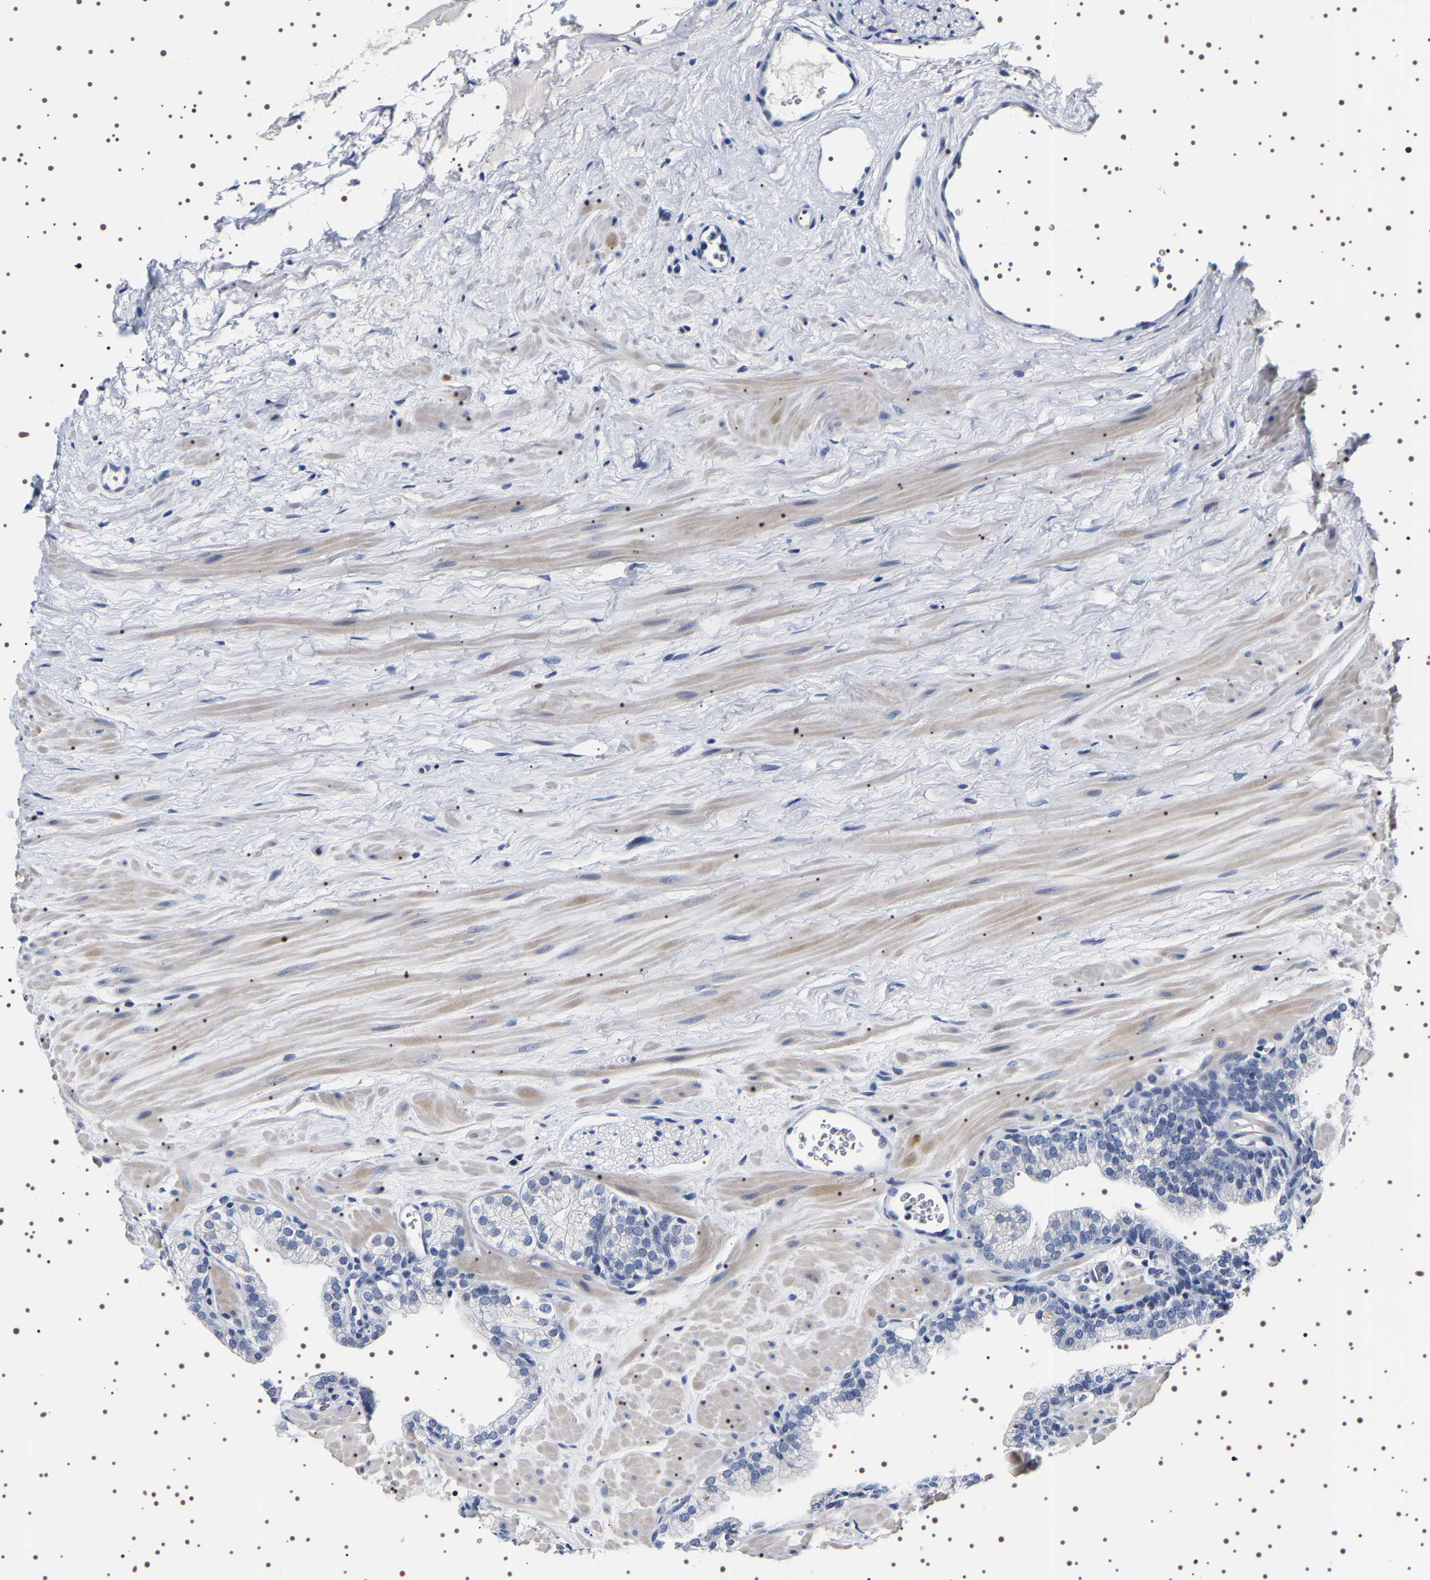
{"staining": {"intensity": "negative", "quantity": "none", "location": "none"}, "tissue": "prostate", "cell_type": "Glandular cells", "image_type": "normal", "snomed": [{"axis": "morphology", "description": "Normal tissue, NOS"}, {"axis": "morphology", "description": "Urothelial carcinoma, Low grade"}, {"axis": "topography", "description": "Urinary bladder"}, {"axis": "topography", "description": "Prostate"}], "caption": "Protein analysis of normal prostate shows no significant expression in glandular cells. (DAB immunohistochemistry (IHC), high magnification).", "gene": "UBQLN3", "patient": {"sex": "male", "age": 60}}